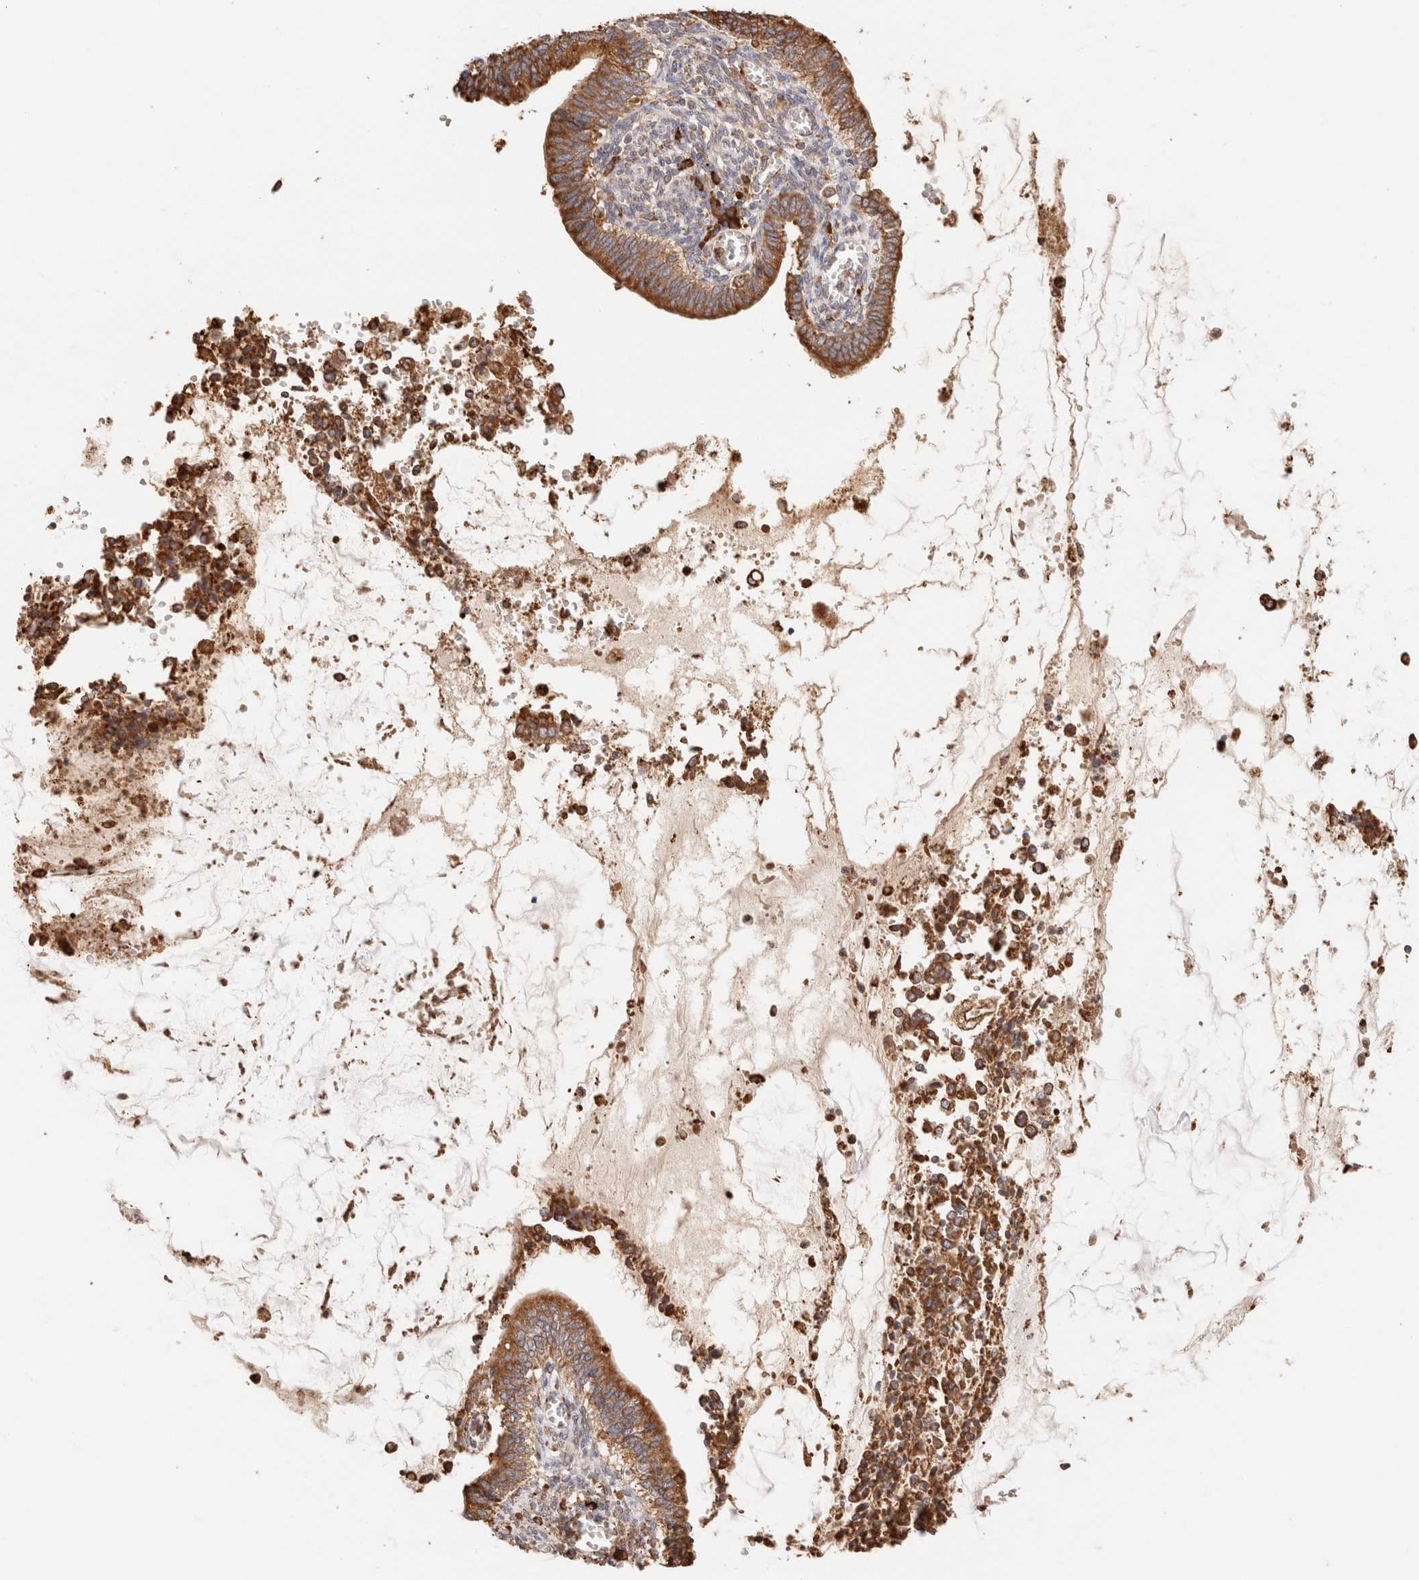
{"staining": {"intensity": "moderate", "quantity": ">75%", "location": "cytoplasmic/membranous"}, "tissue": "cervical cancer", "cell_type": "Tumor cells", "image_type": "cancer", "snomed": [{"axis": "morphology", "description": "Adenocarcinoma, NOS"}, {"axis": "topography", "description": "Cervix"}], "caption": "A histopathology image showing moderate cytoplasmic/membranous positivity in about >75% of tumor cells in cervical cancer (adenocarcinoma), as visualized by brown immunohistochemical staining.", "gene": "FER", "patient": {"sex": "female", "age": 44}}